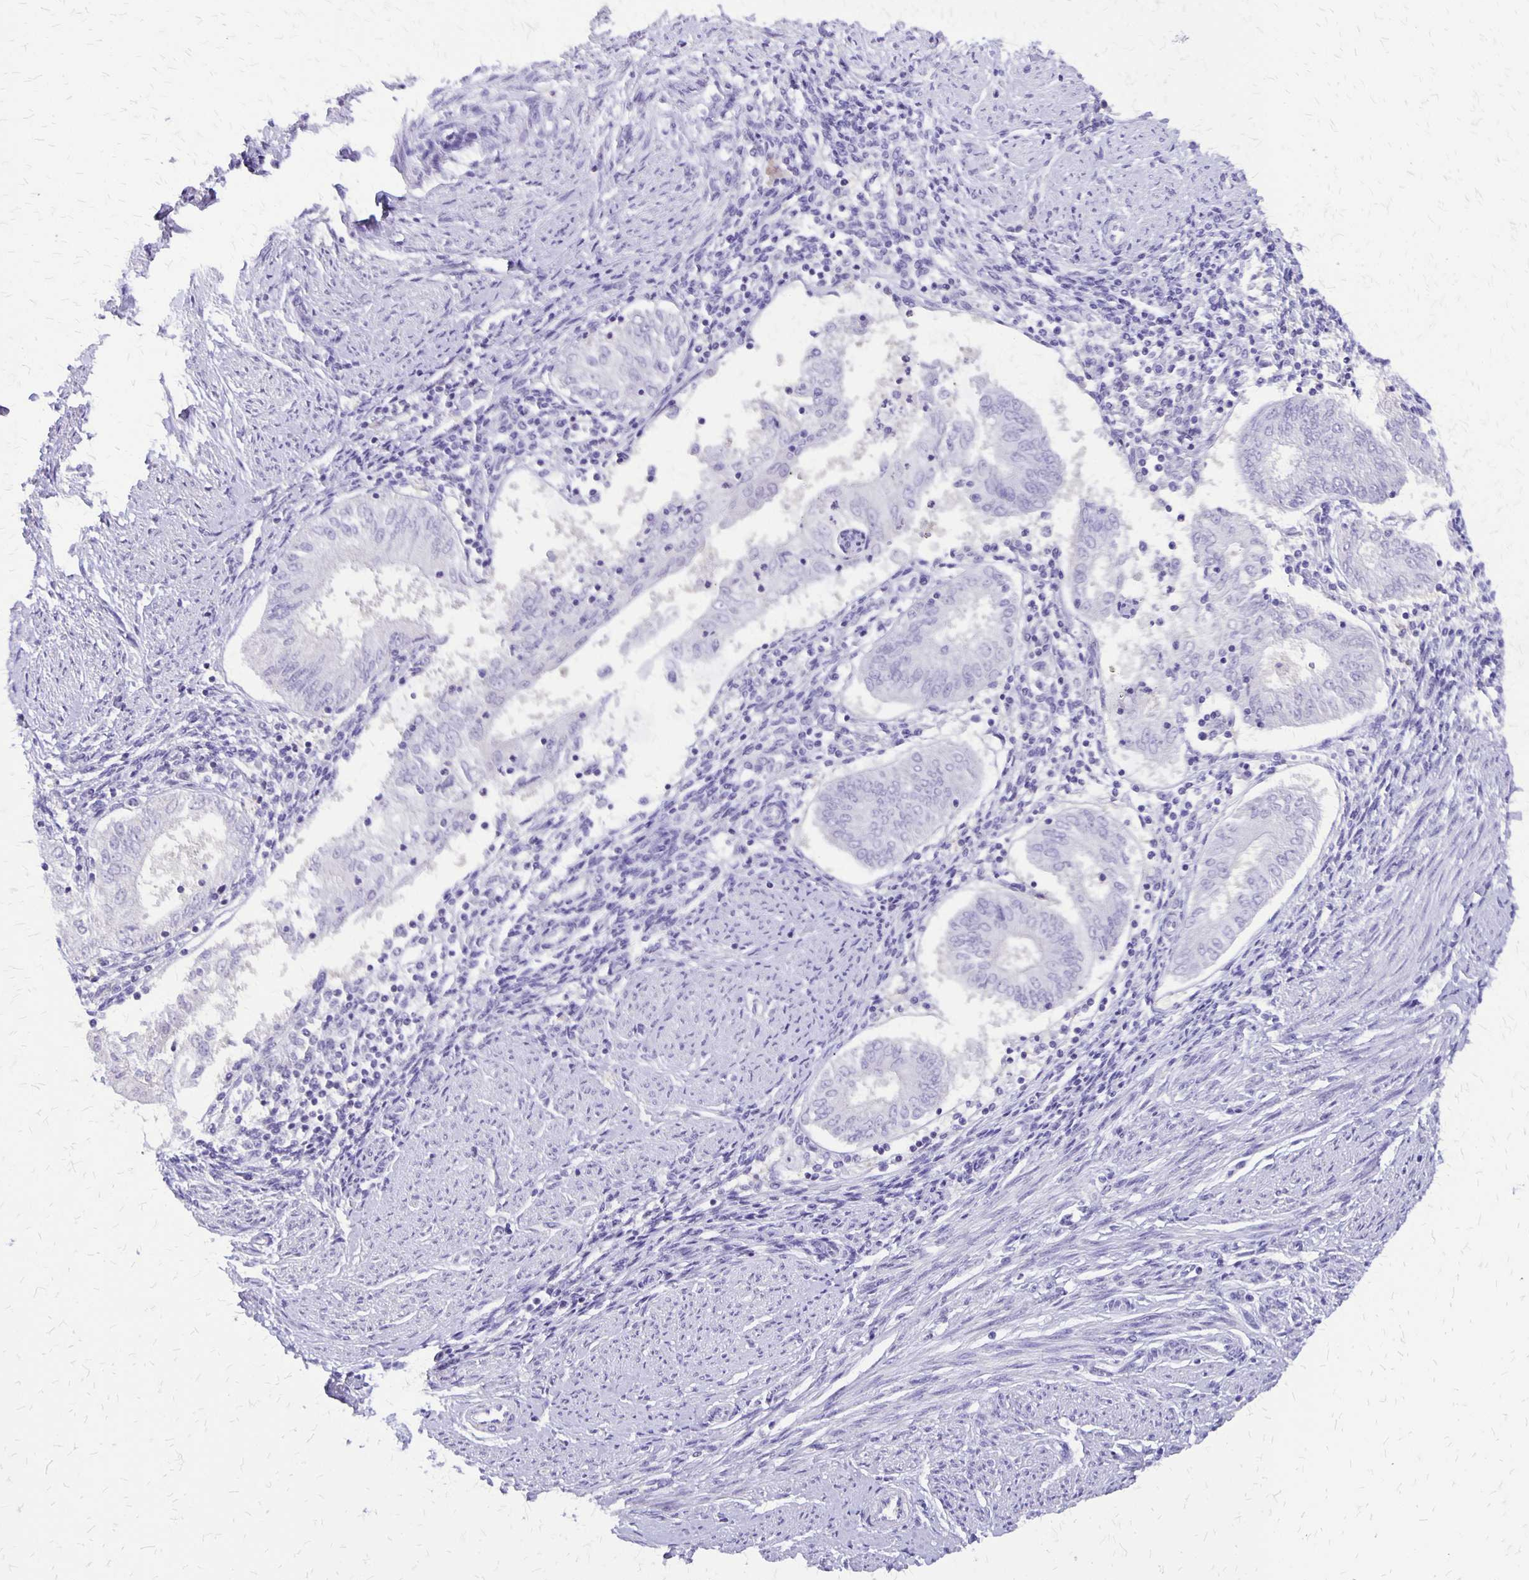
{"staining": {"intensity": "negative", "quantity": "none", "location": "none"}, "tissue": "endometrial cancer", "cell_type": "Tumor cells", "image_type": "cancer", "snomed": [{"axis": "morphology", "description": "Adenocarcinoma, NOS"}, {"axis": "topography", "description": "Endometrium"}], "caption": "IHC image of human endometrial cancer stained for a protein (brown), which displays no positivity in tumor cells.", "gene": "SI", "patient": {"sex": "female", "age": 68}}